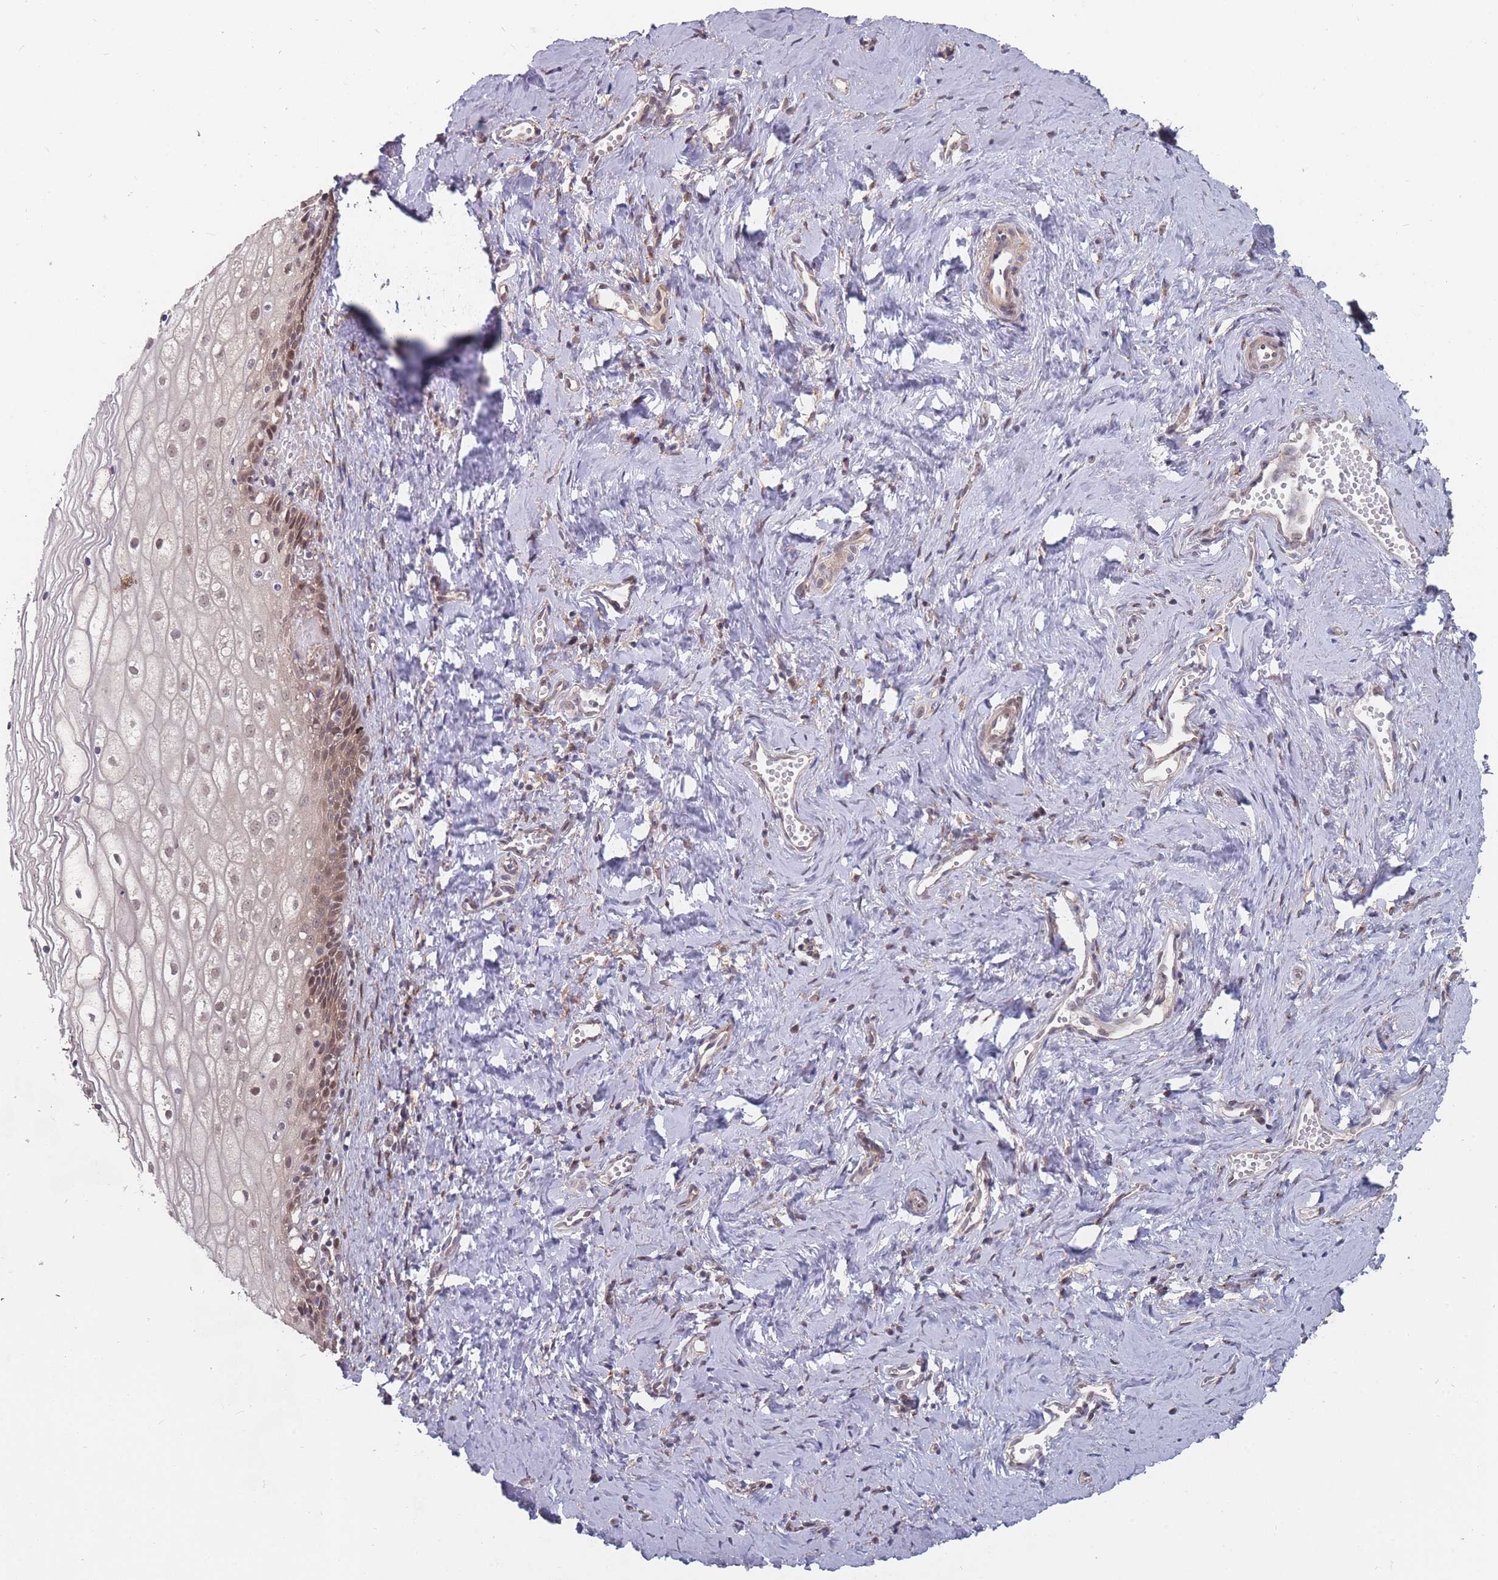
{"staining": {"intensity": "moderate", "quantity": "25%-75%", "location": "cytoplasmic/membranous,nuclear"}, "tissue": "vagina", "cell_type": "Squamous epithelial cells", "image_type": "normal", "snomed": [{"axis": "morphology", "description": "Normal tissue, NOS"}, {"axis": "topography", "description": "Vagina"}], "caption": "DAB immunohistochemical staining of normal human vagina displays moderate cytoplasmic/membranous,nuclear protein staining in about 25%-75% of squamous epithelial cells.", "gene": "CNTRL", "patient": {"sex": "female", "age": 59}}